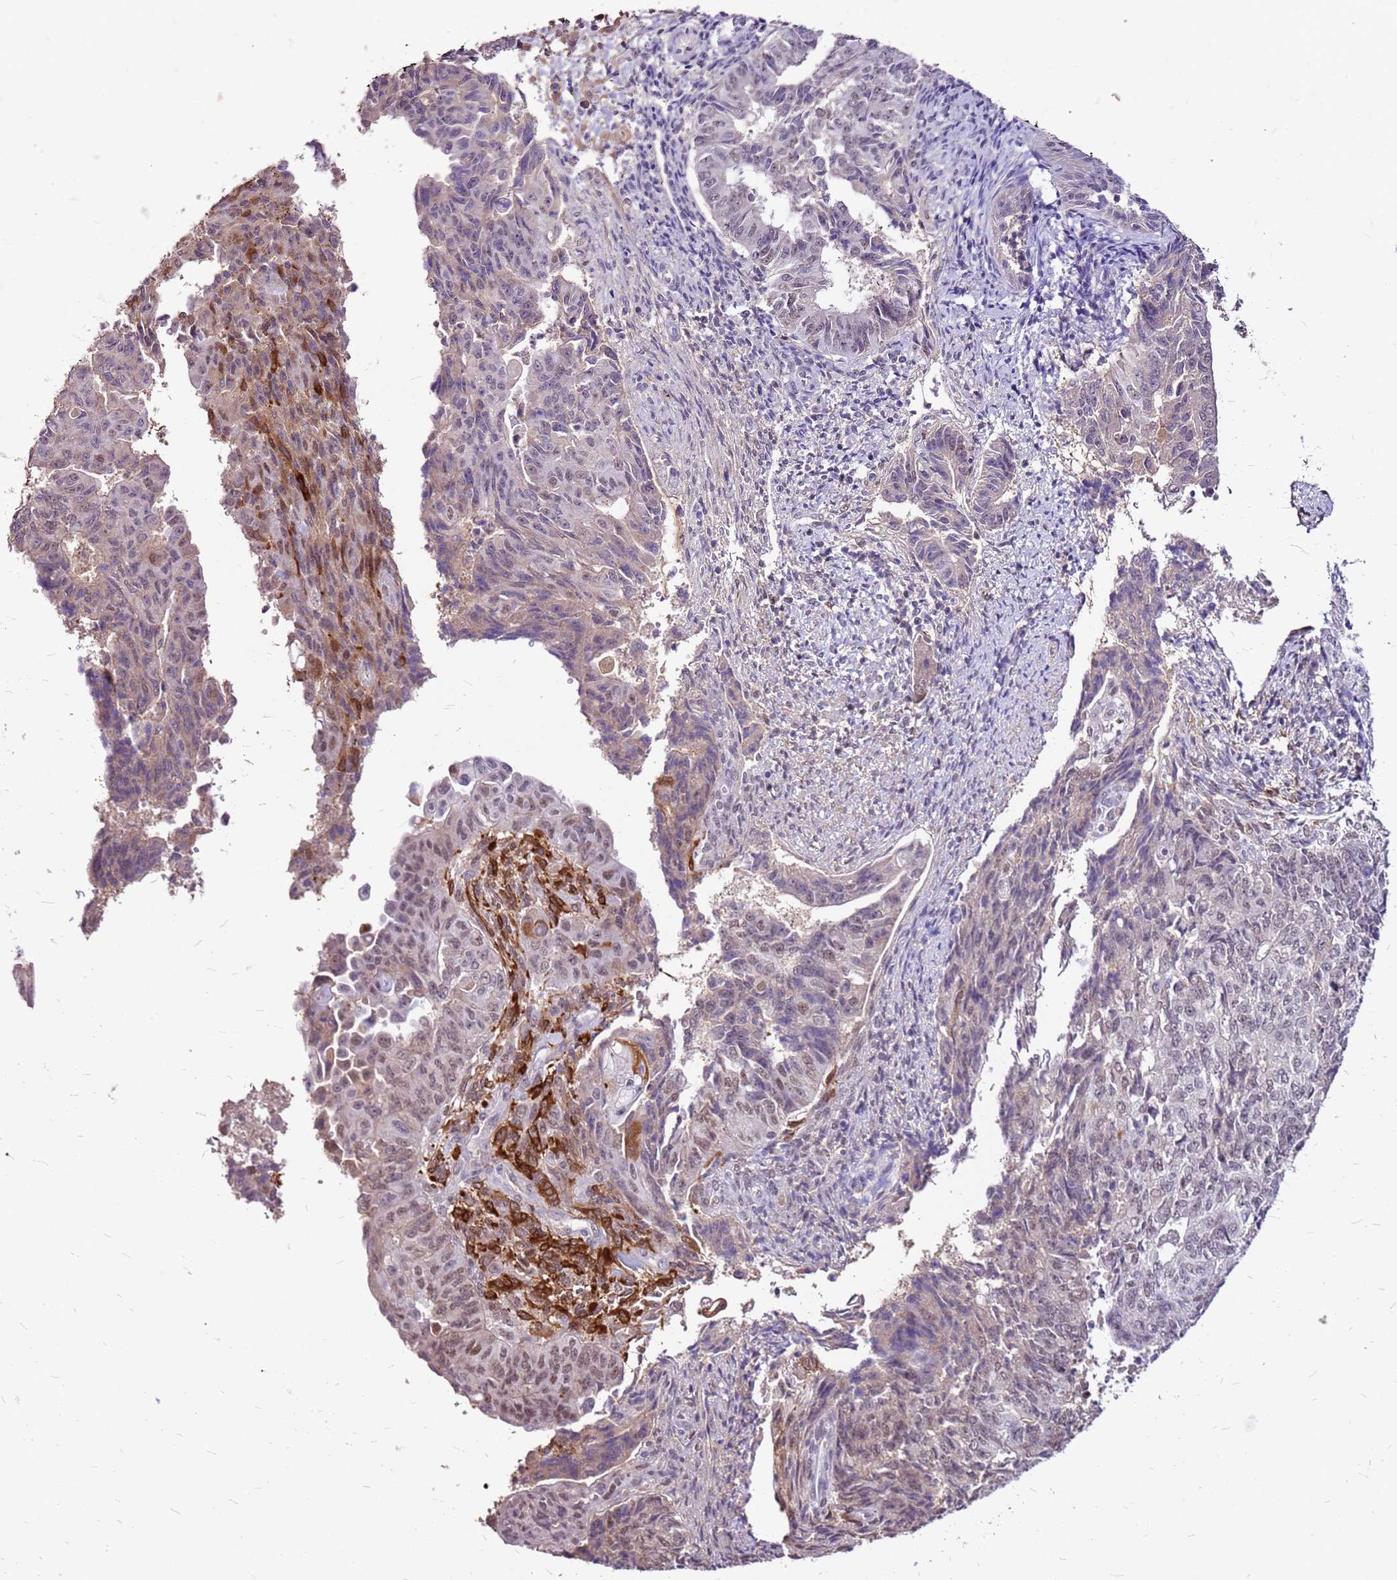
{"staining": {"intensity": "weak", "quantity": "25%-75%", "location": "nuclear"}, "tissue": "endometrial cancer", "cell_type": "Tumor cells", "image_type": "cancer", "snomed": [{"axis": "morphology", "description": "Adenocarcinoma, NOS"}, {"axis": "topography", "description": "Endometrium"}], "caption": "The image exhibits immunohistochemical staining of endometrial cancer. There is weak nuclear staining is present in approximately 25%-75% of tumor cells.", "gene": "ALDH1A3", "patient": {"sex": "female", "age": 32}}